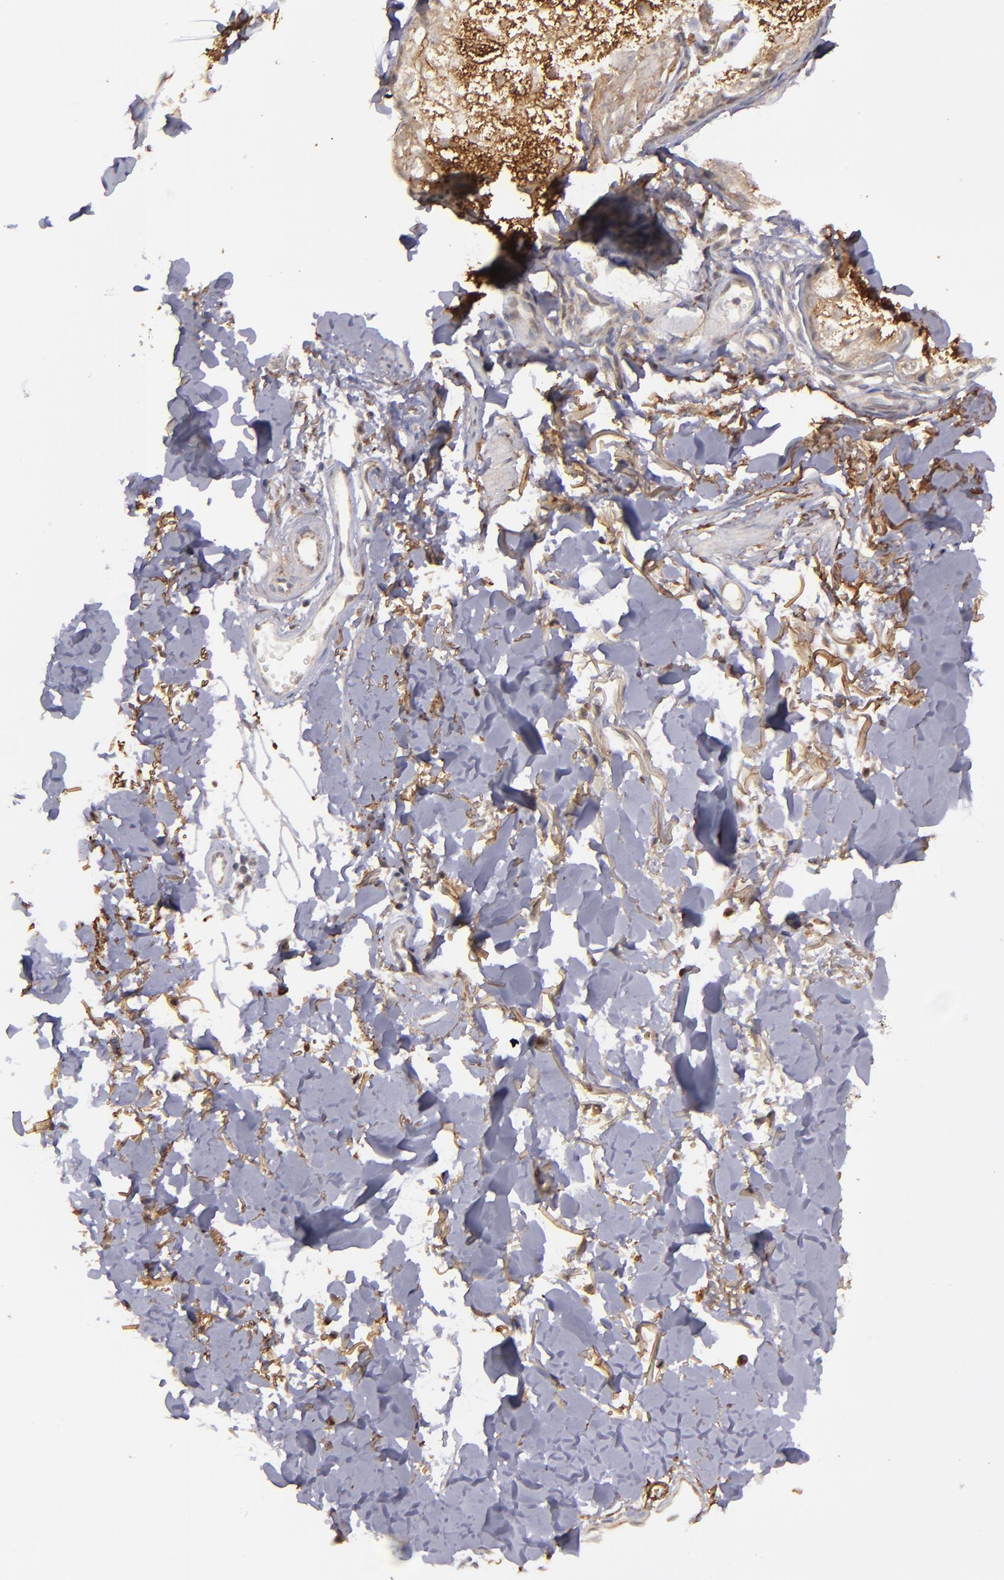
{"staining": {"intensity": "moderate", "quantity": ">75%", "location": "cytoplasmic/membranous"}, "tissue": "skin cancer", "cell_type": "Tumor cells", "image_type": "cancer", "snomed": [{"axis": "morphology", "description": "Basal cell carcinoma"}, {"axis": "topography", "description": "Skin"}], "caption": "Protein expression analysis of skin basal cell carcinoma reveals moderate cytoplasmic/membranous positivity in about >75% of tumor cells.", "gene": "ZFYVE1", "patient": {"sex": "male", "age": 74}}